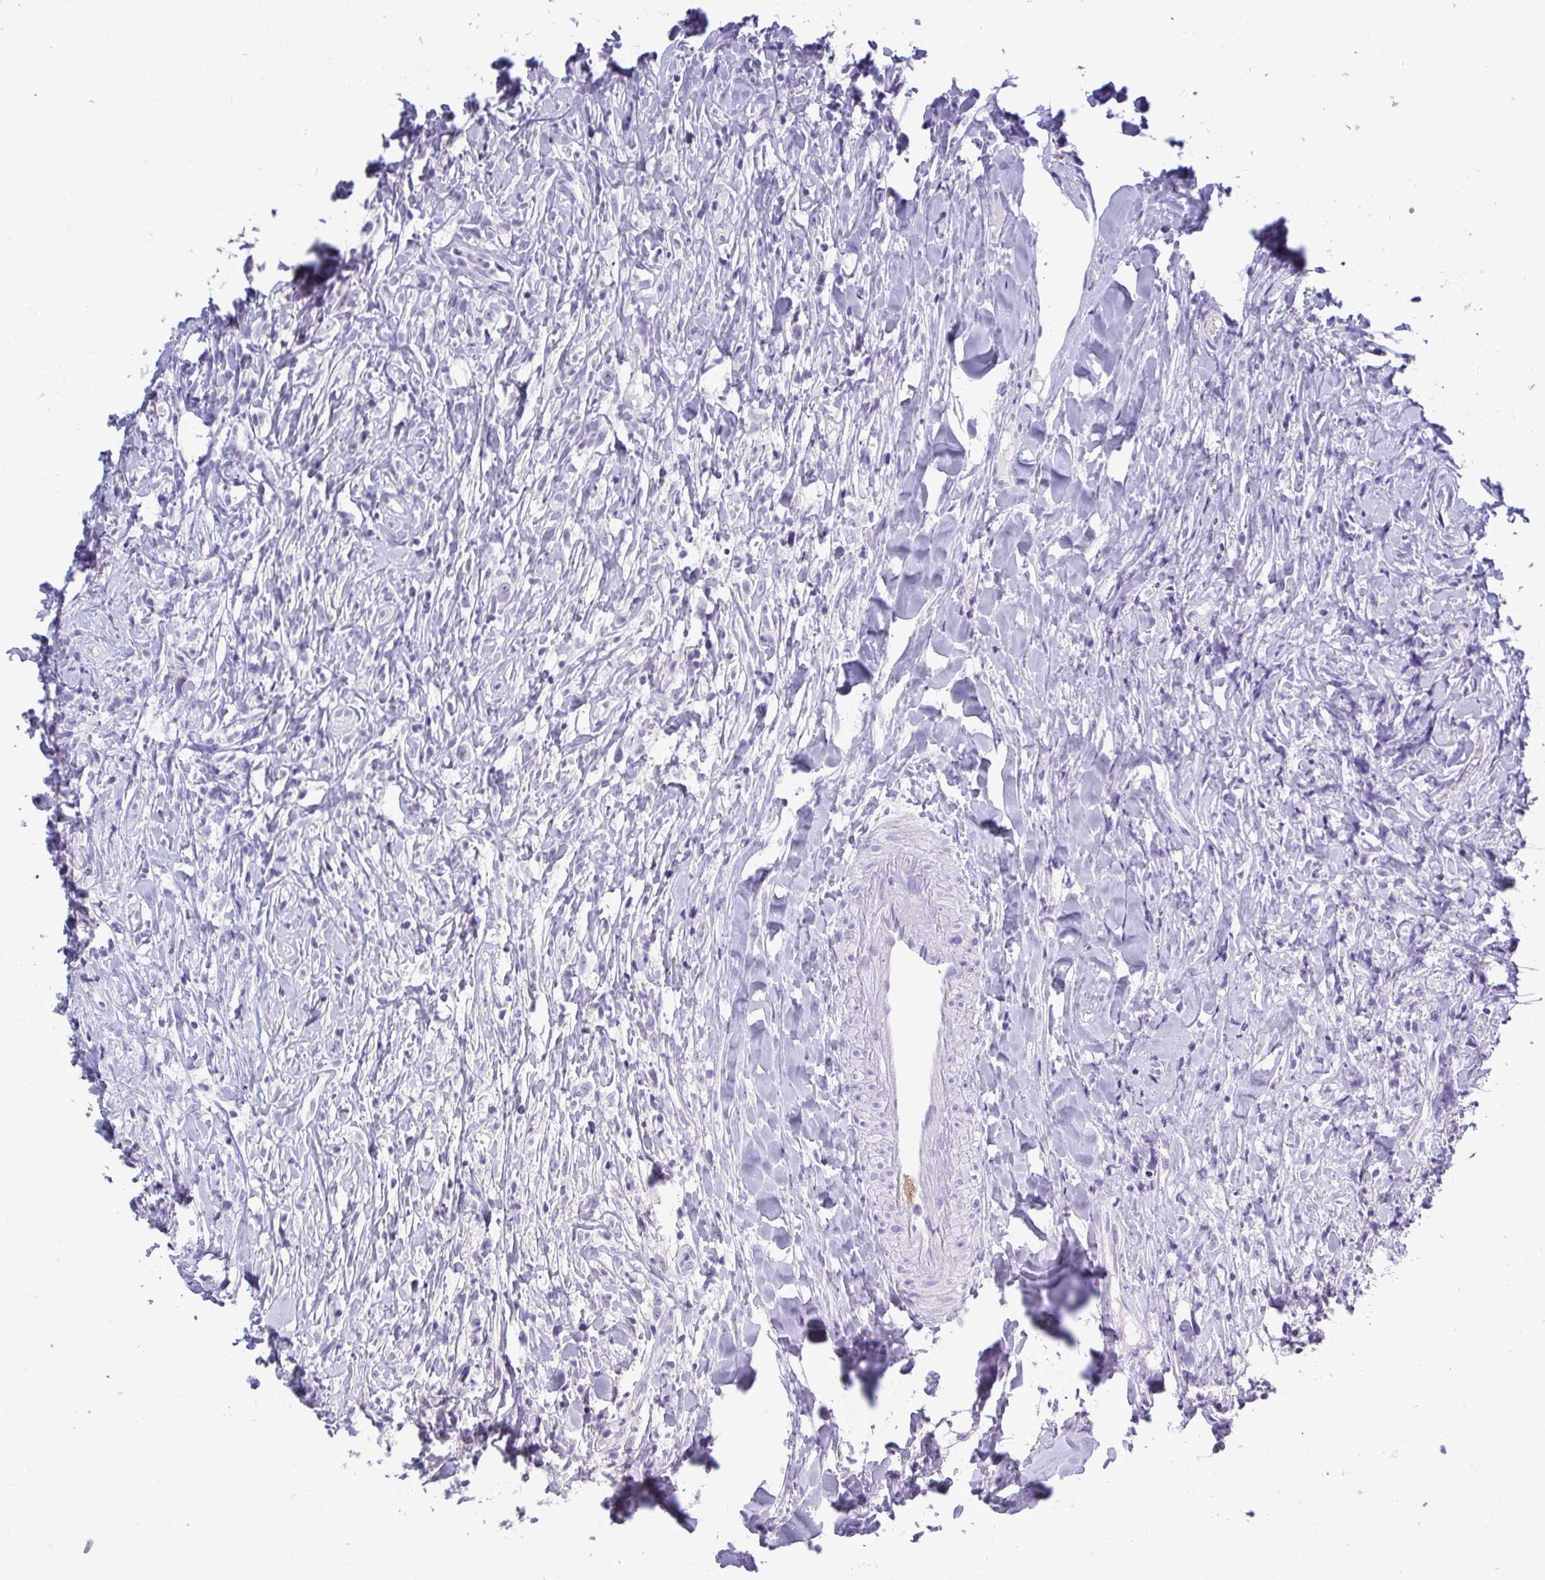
{"staining": {"intensity": "negative", "quantity": "none", "location": "none"}, "tissue": "lymphoma", "cell_type": "Tumor cells", "image_type": "cancer", "snomed": [{"axis": "morphology", "description": "Hodgkin's disease, NOS"}, {"axis": "topography", "description": "No Tissue"}], "caption": "Human Hodgkin's disease stained for a protein using IHC shows no expression in tumor cells.", "gene": "TMEM82", "patient": {"sex": "female", "age": 21}}